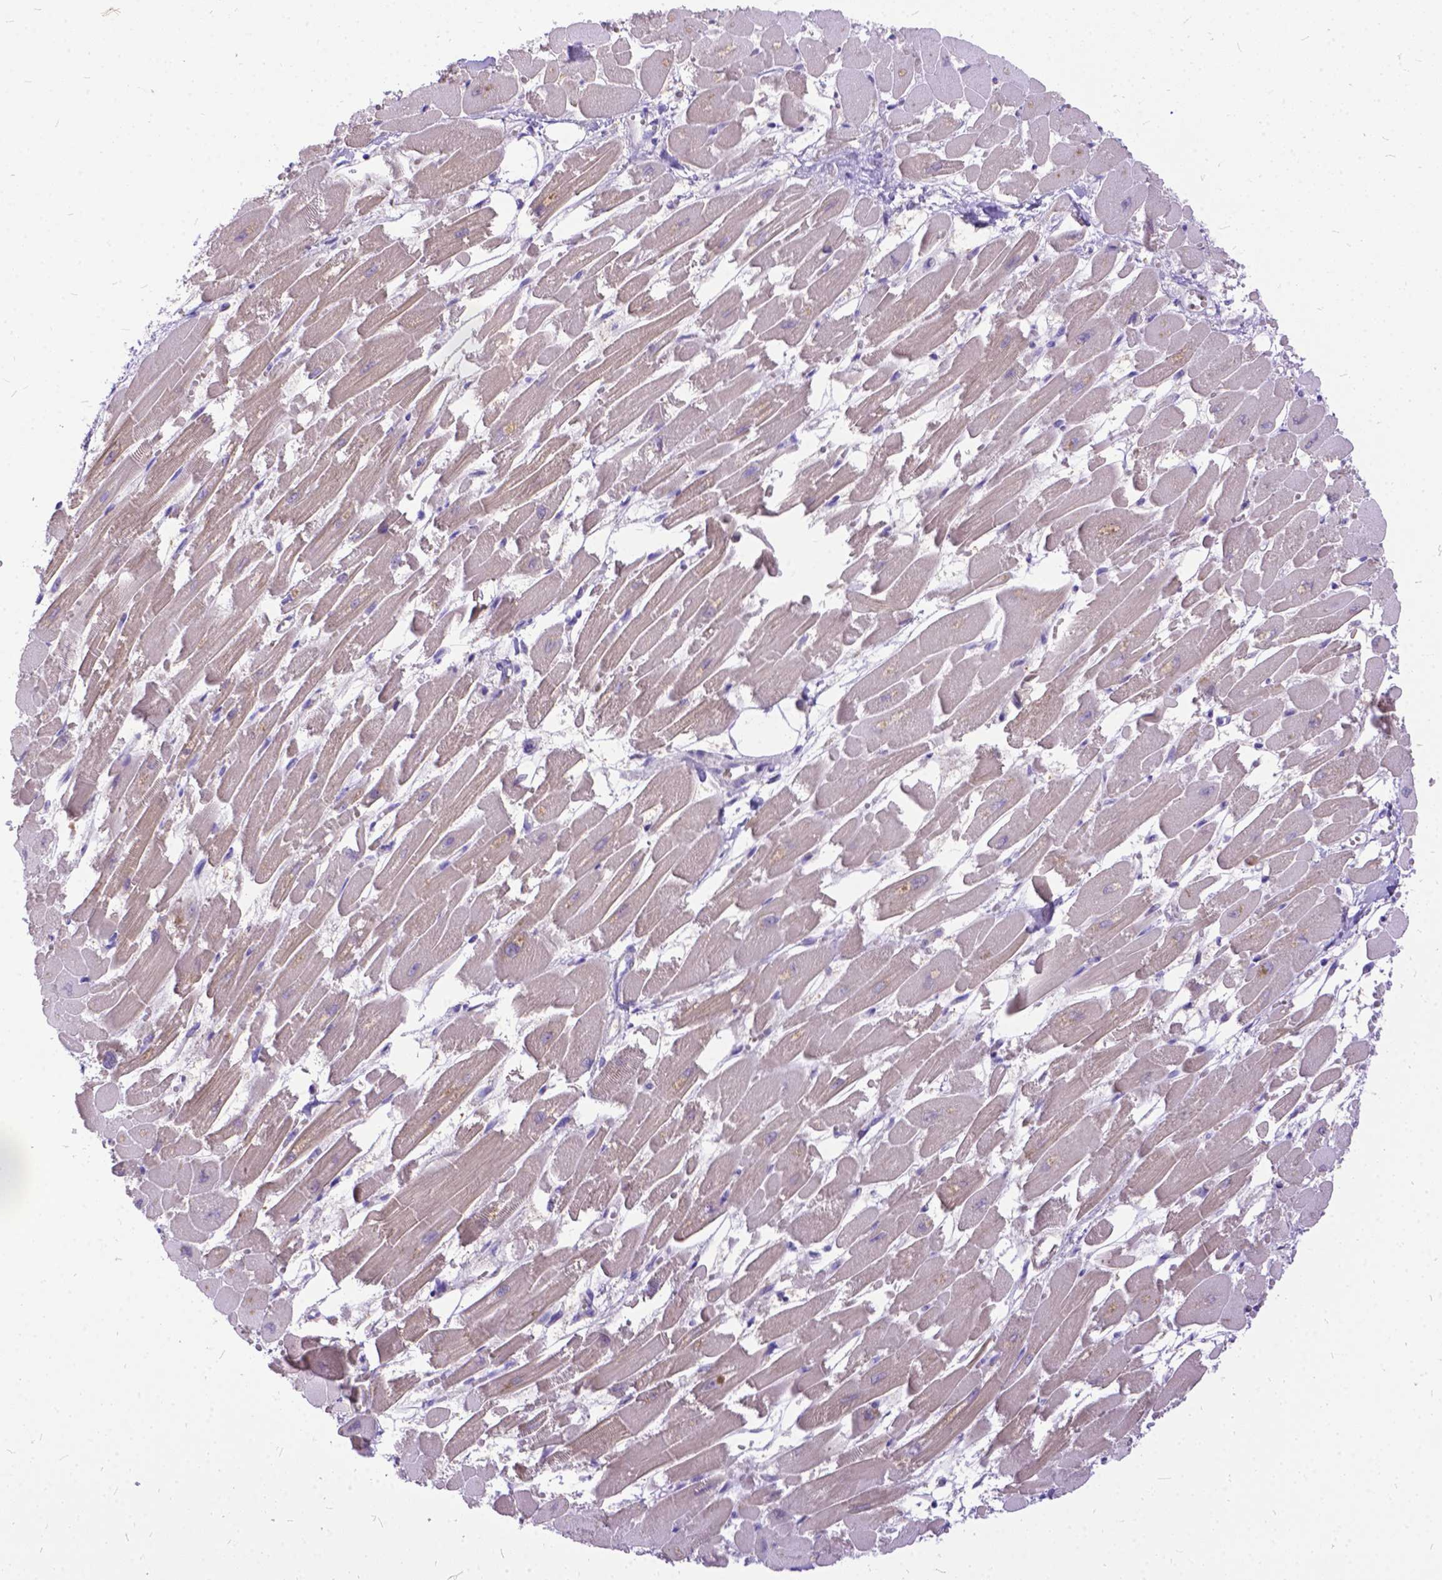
{"staining": {"intensity": "weak", "quantity": "25%-75%", "location": "cytoplasmic/membranous,nuclear"}, "tissue": "heart muscle", "cell_type": "Cardiomyocytes", "image_type": "normal", "snomed": [{"axis": "morphology", "description": "Normal tissue, NOS"}, {"axis": "topography", "description": "Heart"}], "caption": "Immunohistochemical staining of normal heart muscle reveals weak cytoplasmic/membranous,nuclear protein staining in about 25%-75% of cardiomyocytes.", "gene": "TMEM169", "patient": {"sex": "female", "age": 52}}